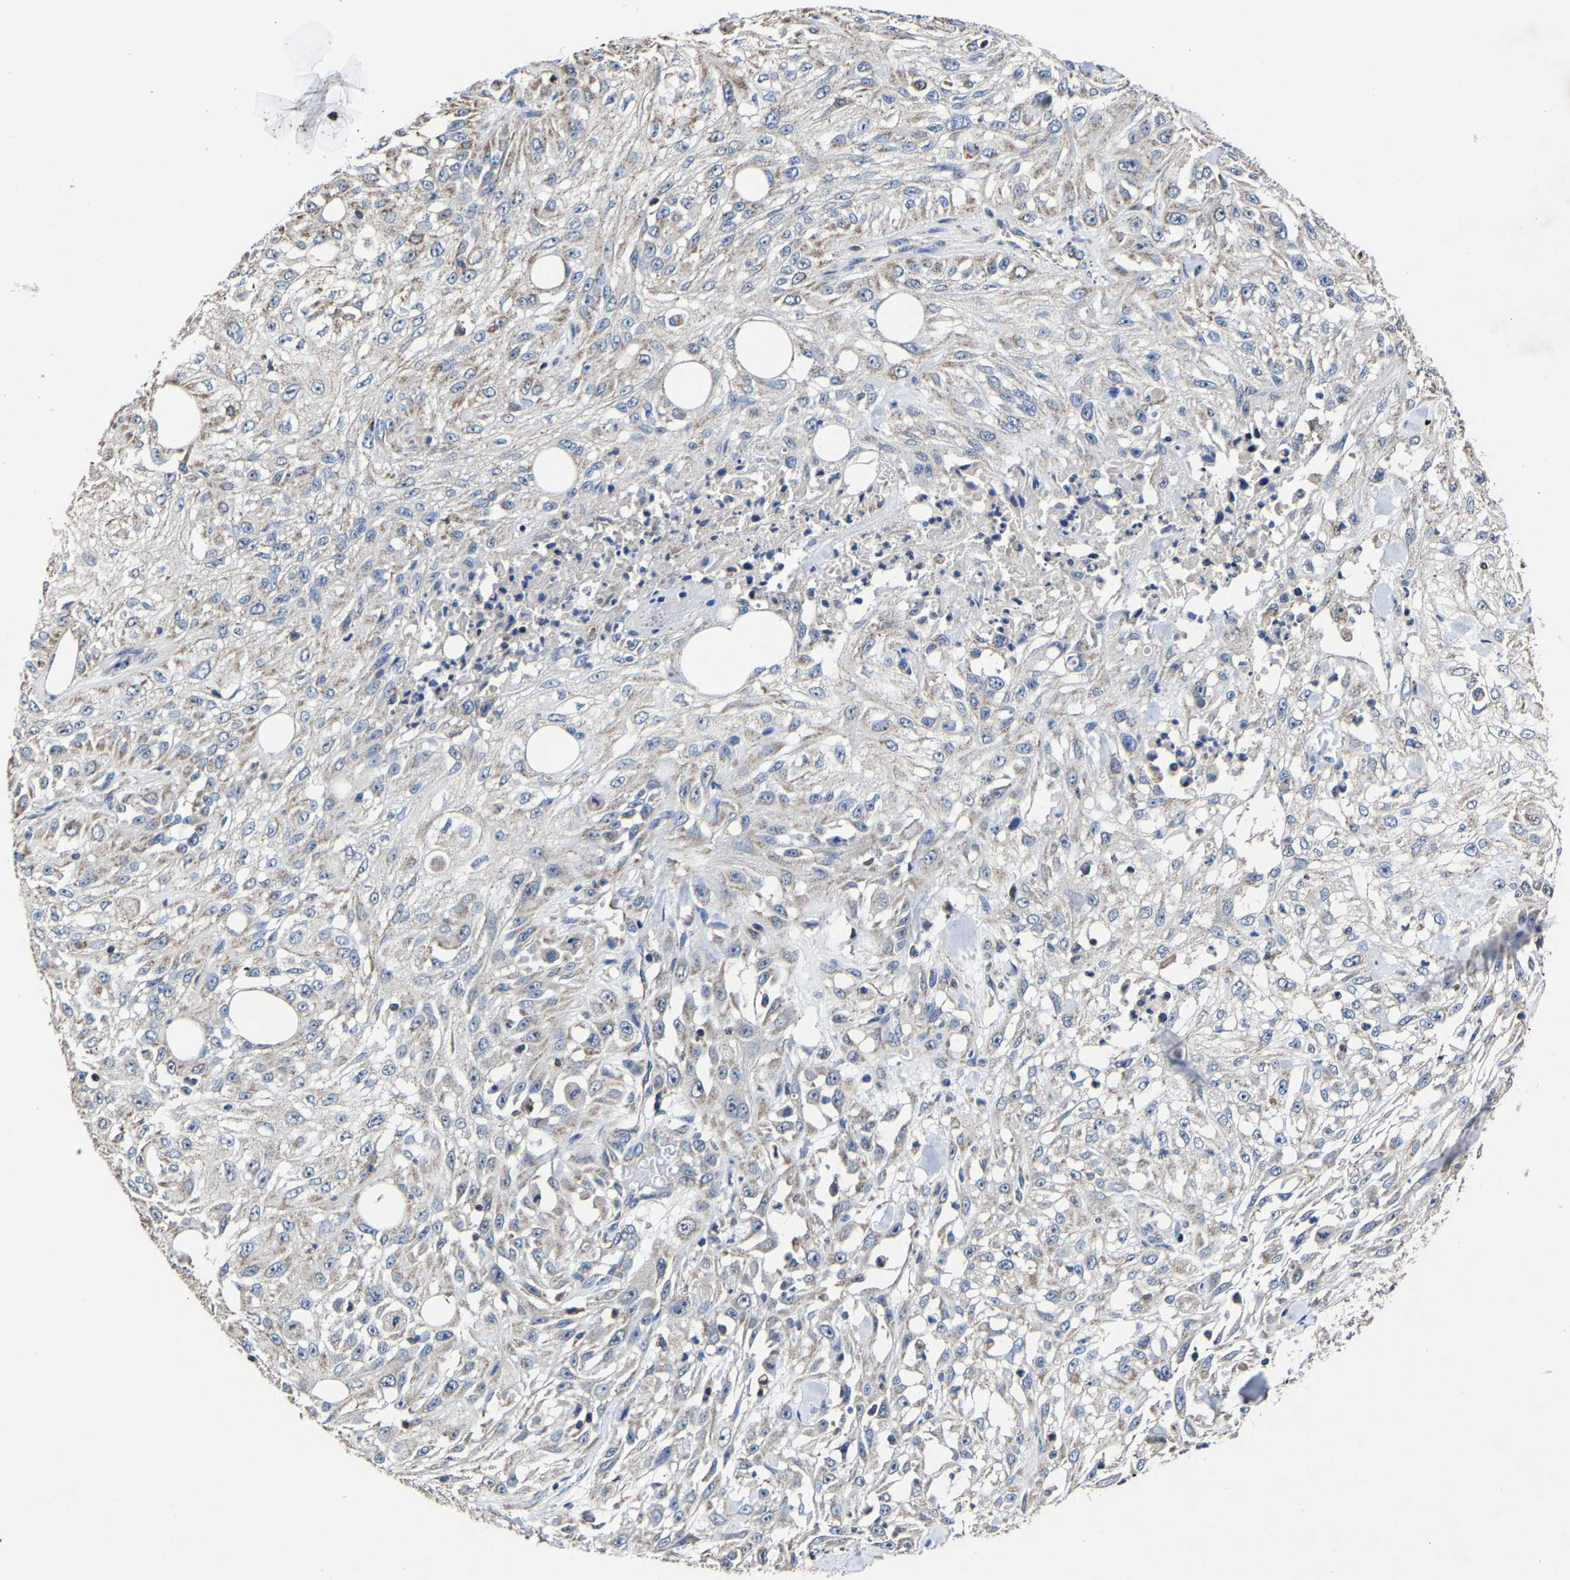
{"staining": {"intensity": "weak", "quantity": "25%-75%", "location": "cytoplasmic/membranous"}, "tissue": "skin cancer", "cell_type": "Tumor cells", "image_type": "cancer", "snomed": [{"axis": "morphology", "description": "Squamous cell carcinoma, NOS"}, {"axis": "morphology", "description": "Squamous cell carcinoma, metastatic, NOS"}, {"axis": "topography", "description": "Skin"}, {"axis": "topography", "description": "Lymph node"}], "caption": "DAB (3,3'-diaminobenzidine) immunohistochemical staining of human skin cancer displays weak cytoplasmic/membranous protein expression in approximately 25%-75% of tumor cells.", "gene": "ZCCHC7", "patient": {"sex": "male", "age": 75}}